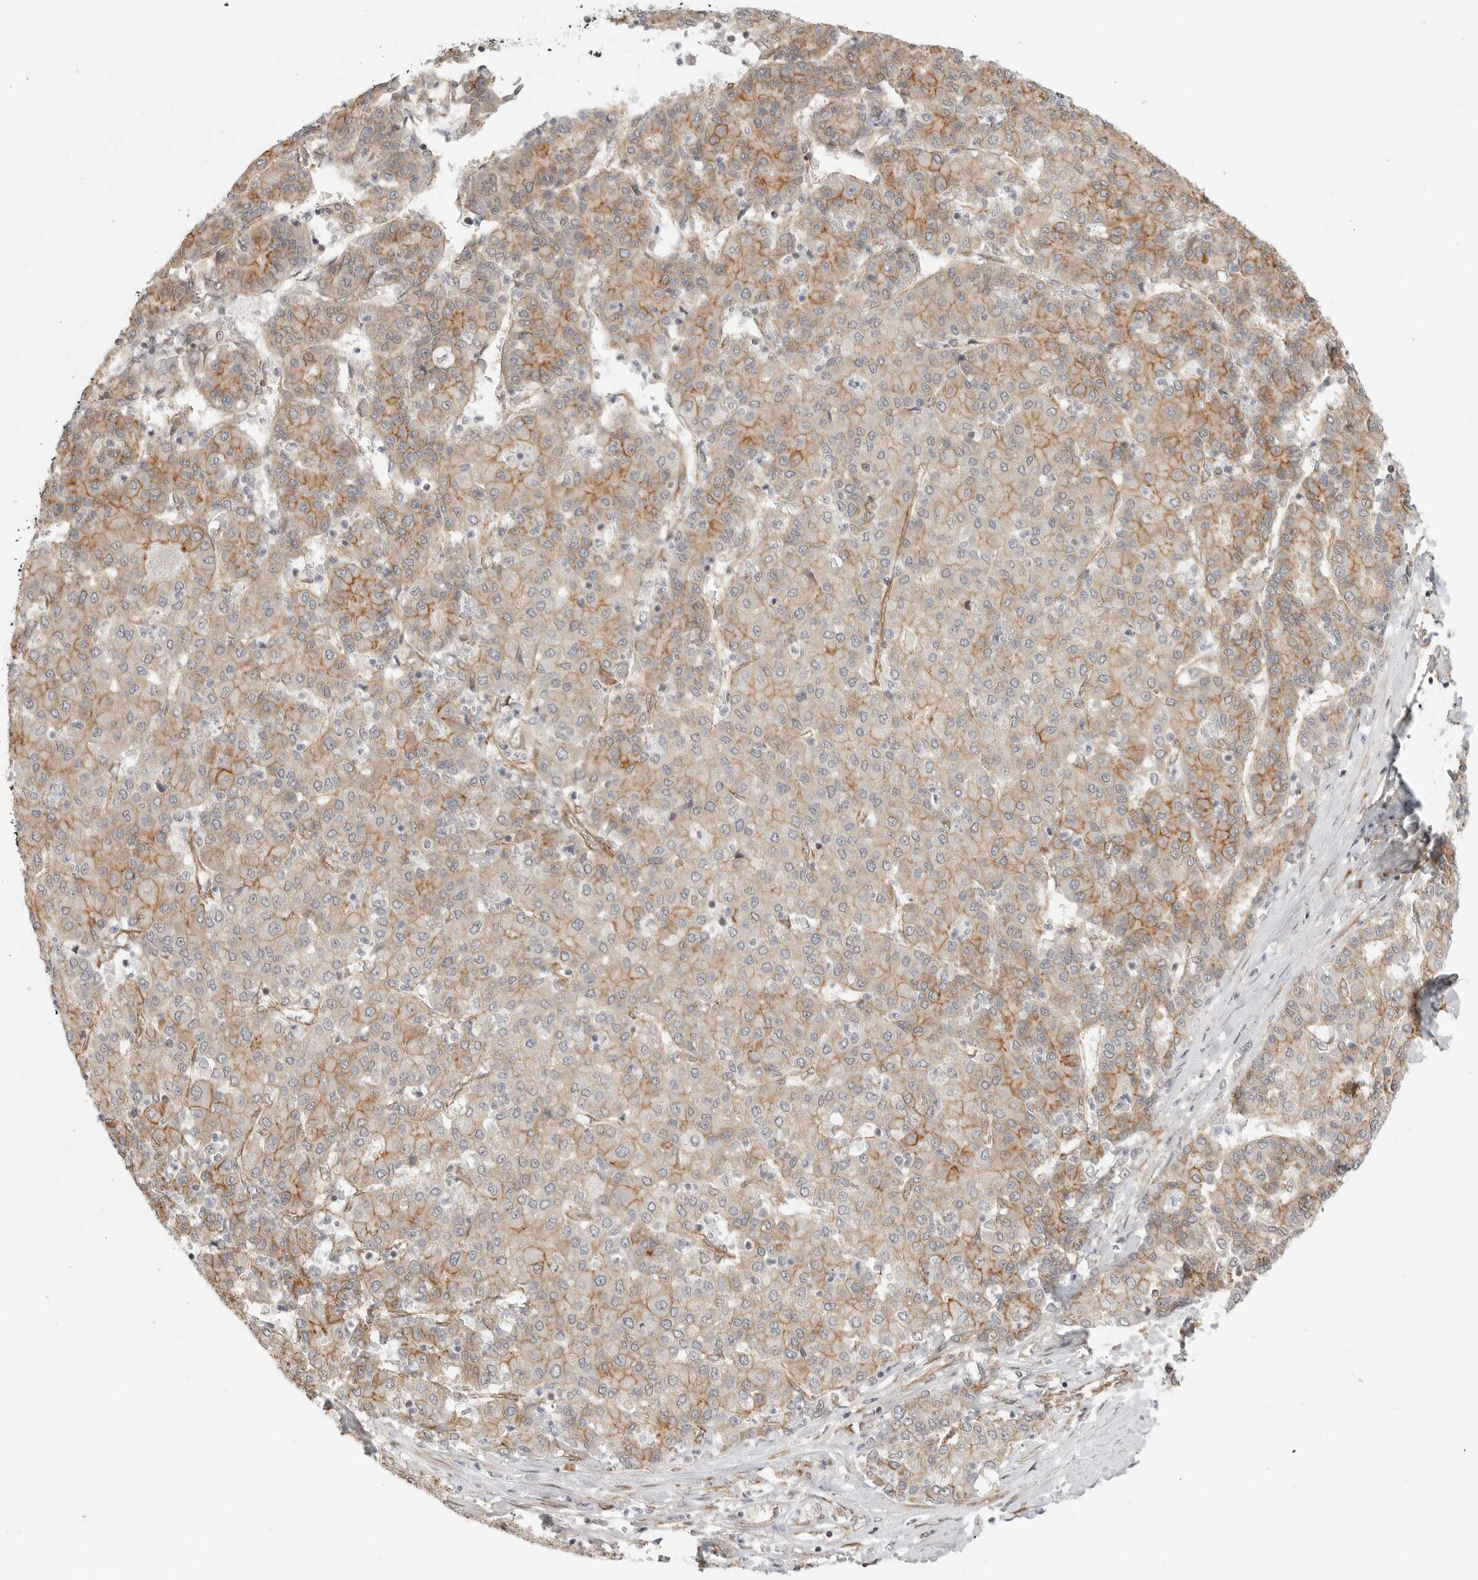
{"staining": {"intensity": "moderate", "quantity": "25%-75%", "location": "cytoplasmic/membranous"}, "tissue": "liver cancer", "cell_type": "Tumor cells", "image_type": "cancer", "snomed": [{"axis": "morphology", "description": "Carcinoma, Hepatocellular, NOS"}, {"axis": "topography", "description": "Liver"}], "caption": "Immunohistochemistry (IHC) histopathology image of human liver hepatocellular carcinoma stained for a protein (brown), which displays medium levels of moderate cytoplasmic/membranous positivity in about 25%-75% of tumor cells.", "gene": "ATOH7", "patient": {"sex": "male", "age": 65}}